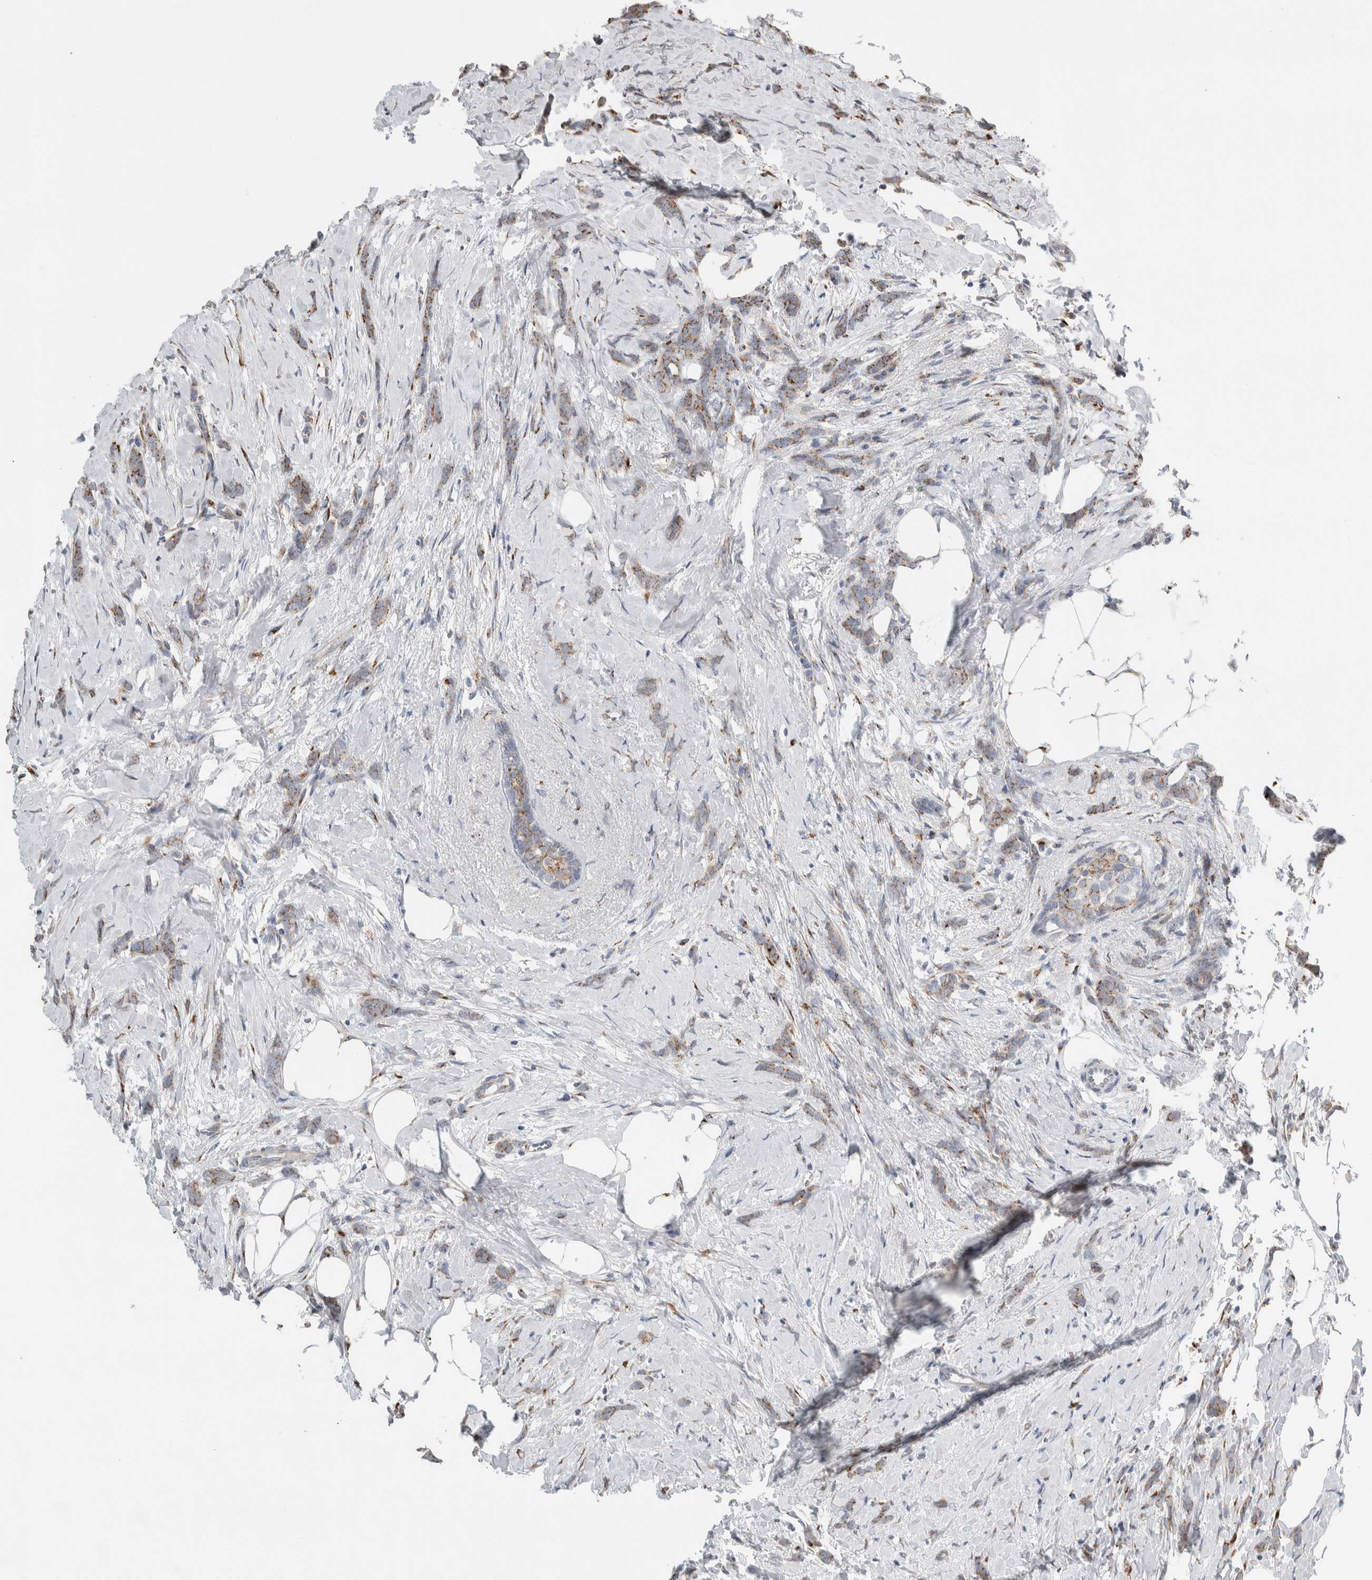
{"staining": {"intensity": "weak", "quantity": ">75%", "location": "cytoplasmic/membranous"}, "tissue": "breast cancer", "cell_type": "Tumor cells", "image_type": "cancer", "snomed": [{"axis": "morphology", "description": "Lobular carcinoma, in situ"}, {"axis": "morphology", "description": "Lobular carcinoma"}, {"axis": "topography", "description": "Breast"}], "caption": "A micrograph showing weak cytoplasmic/membranous staining in about >75% of tumor cells in breast cancer (lobular carcinoma), as visualized by brown immunohistochemical staining.", "gene": "SLC38A10", "patient": {"sex": "female", "age": 41}}